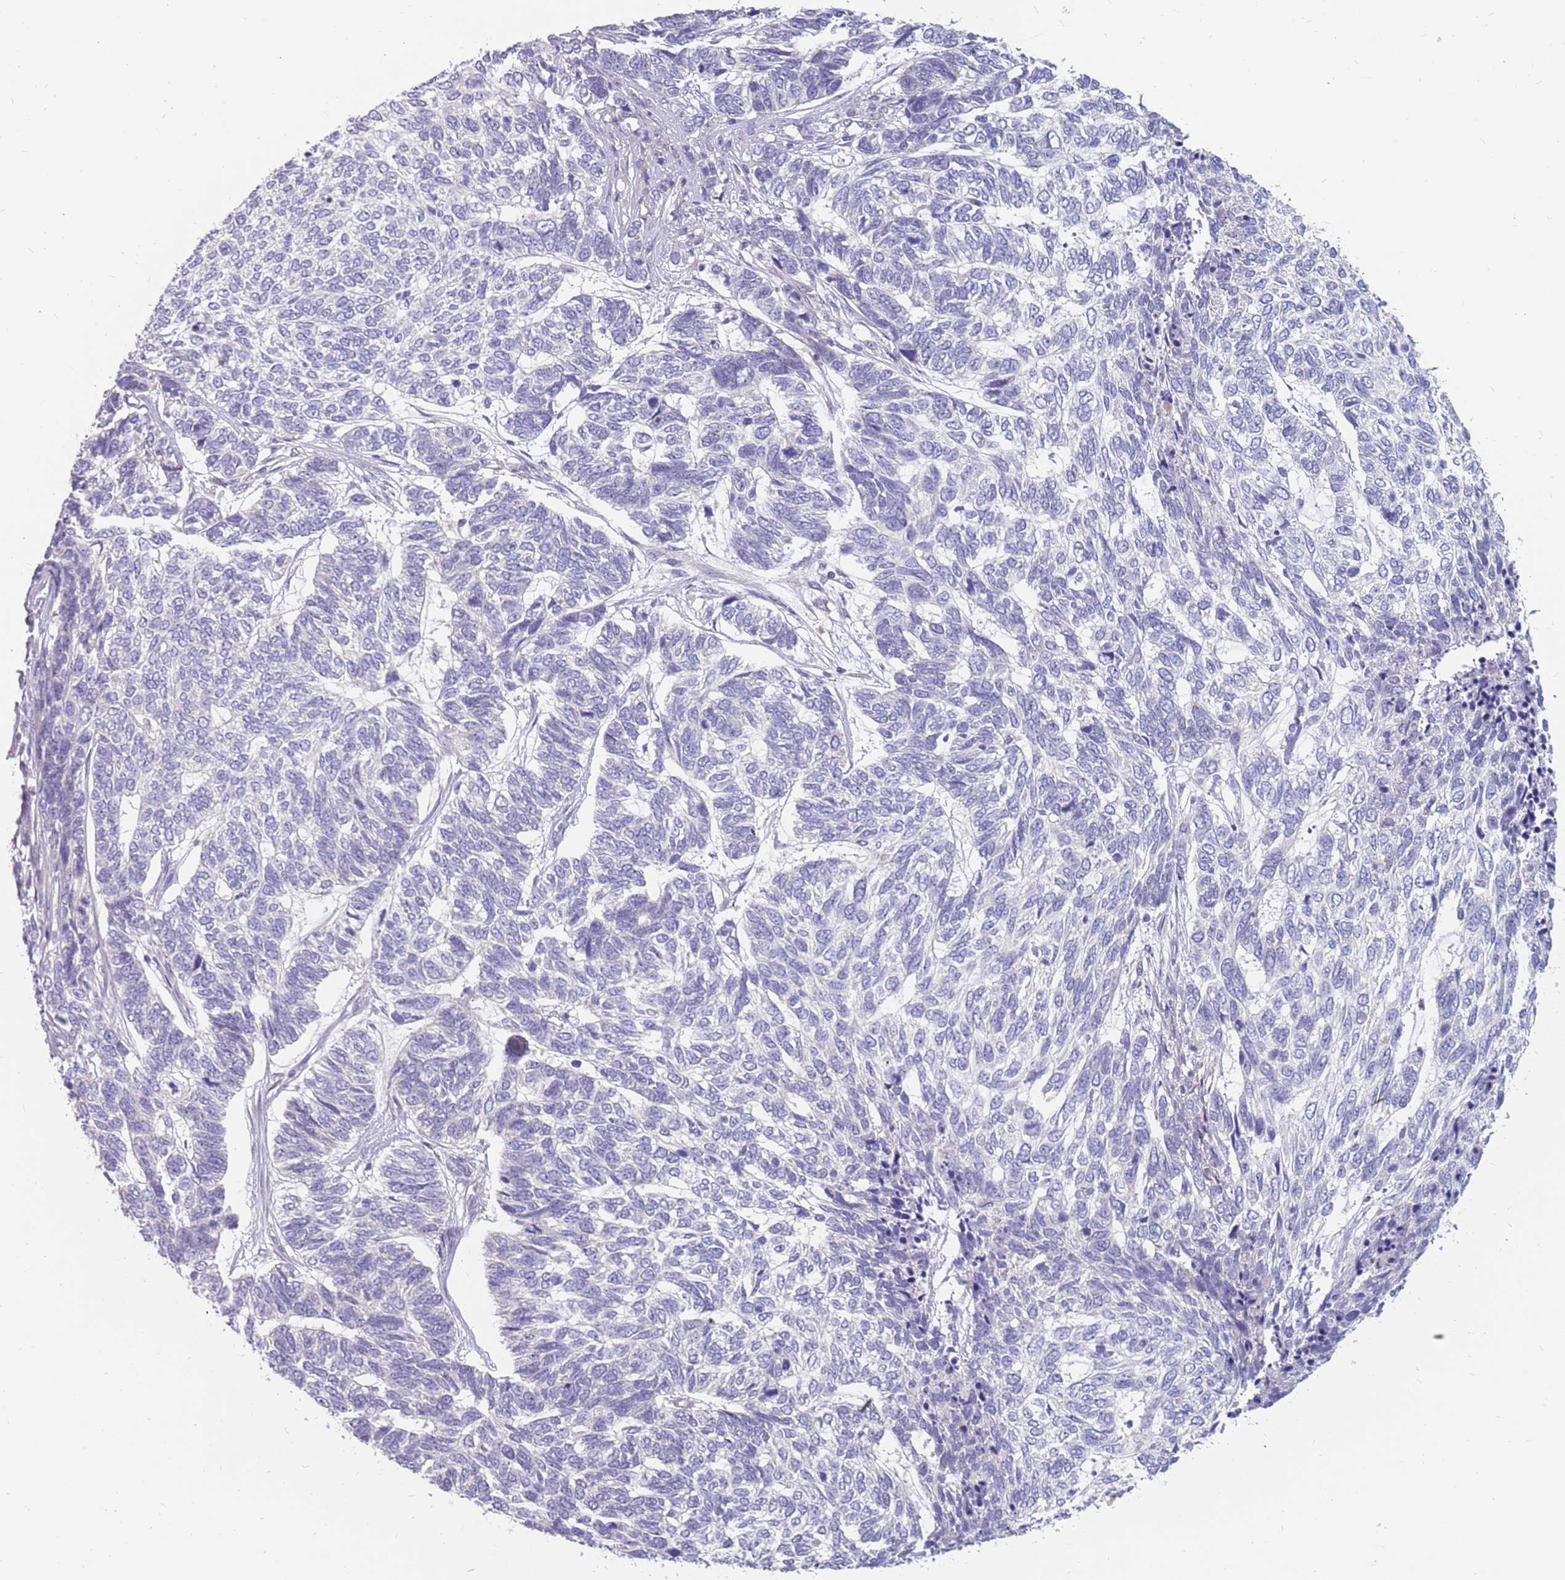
{"staining": {"intensity": "negative", "quantity": "none", "location": "none"}, "tissue": "skin cancer", "cell_type": "Tumor cells", "image_type": "cancer", "snomed": [{"axis": "morphology", "description": "Basal cell carcinoma"}, {"axis": "topography", "description": "Skin"}], "caption": "IHC micrograph of basal cell carcinoma (skin) stained for a protein (brown), which reveals no staining in tumor cells.", "gene": "CMTR2", "patient": {"sex": "female", "age": 65}}